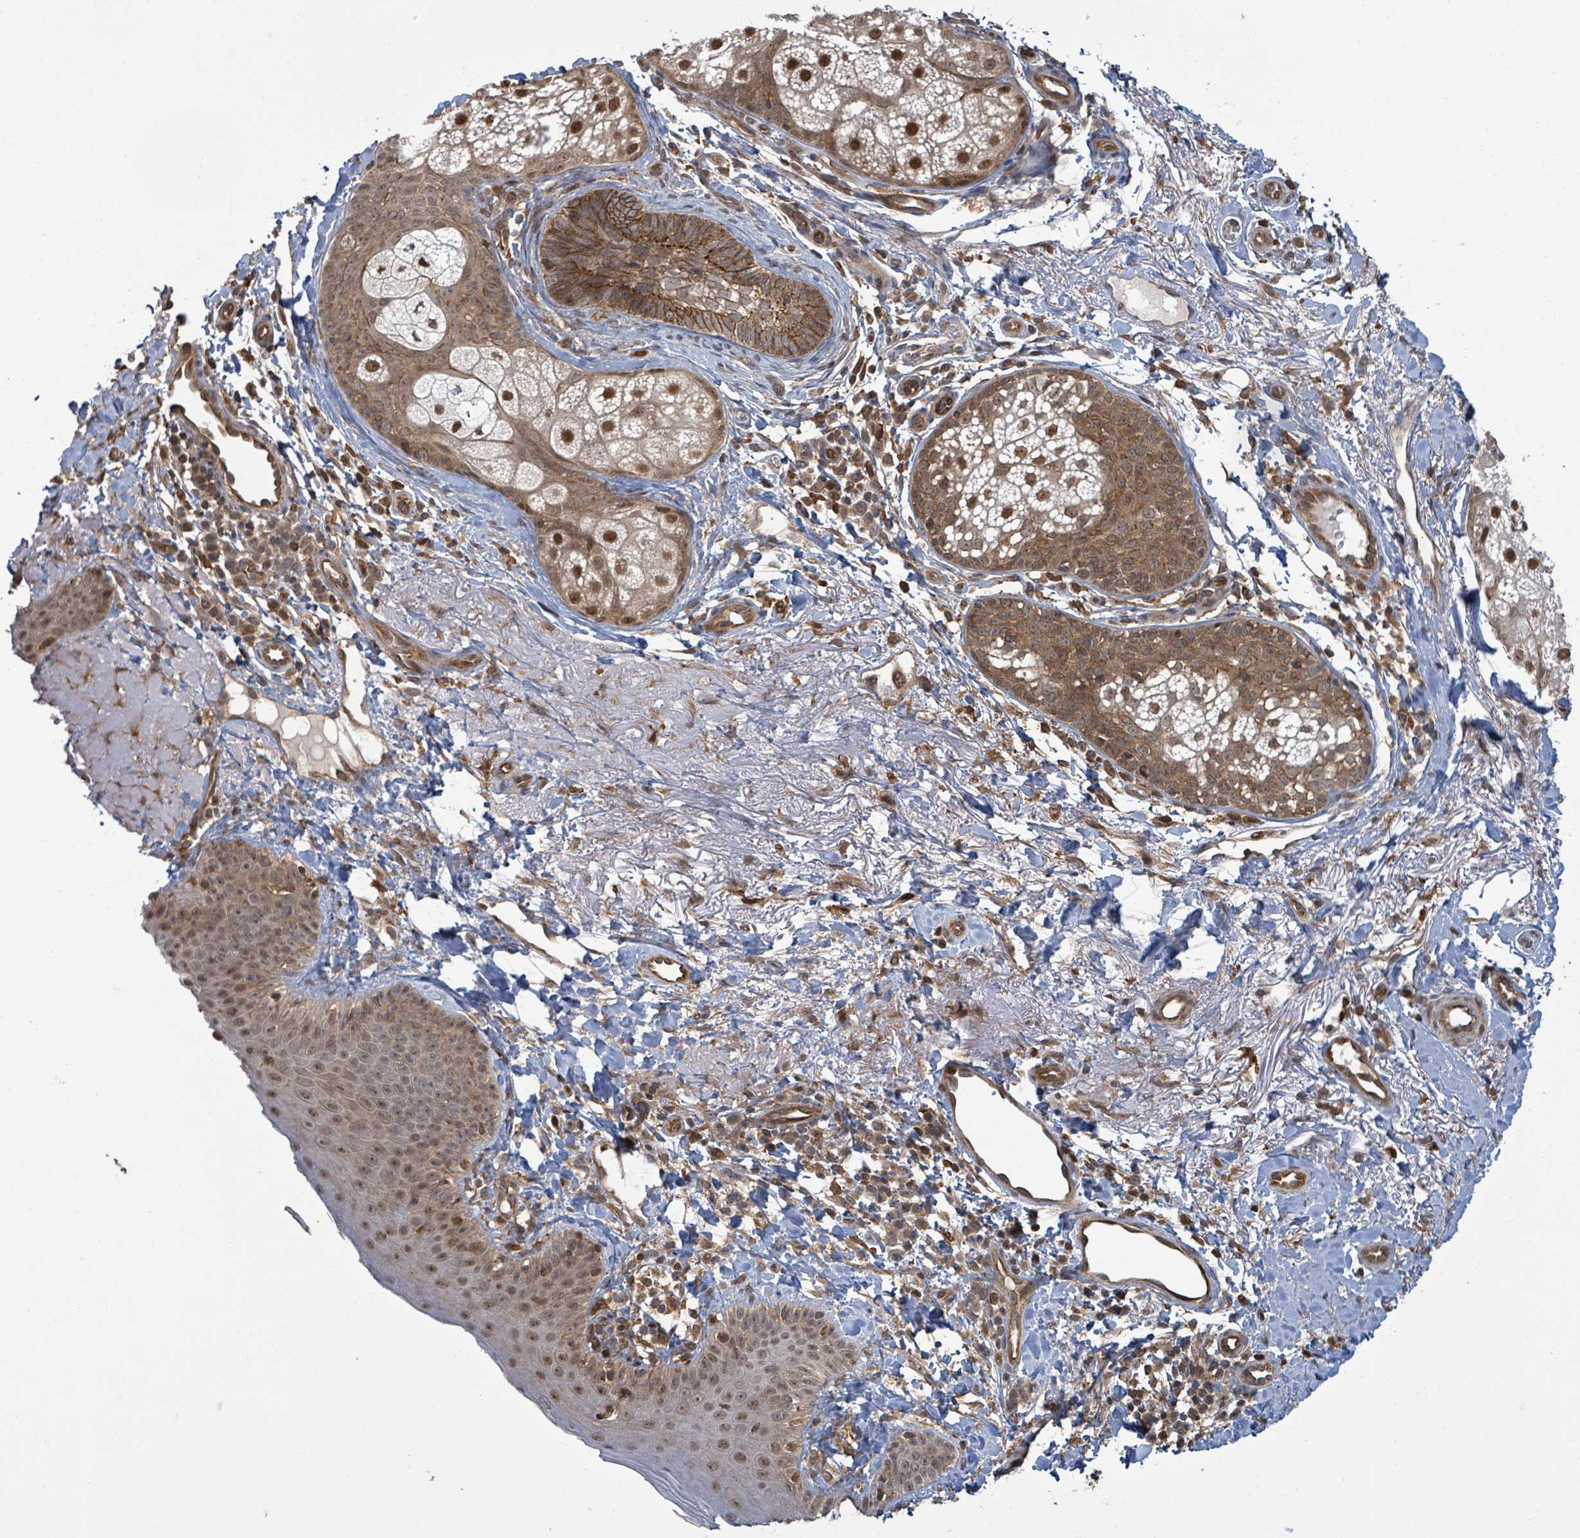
{"staining": {"intensity": "moderate", "quantity": ">75%", "location": "cytoplasmic/membranous,nuclear"}, "tissue": "skin", "cell_type": "Fibroblasts", "image_type": "normal", "snomed": [{"axis": "morphology", "description": "Normal tissue, NOS"}, {"axis": "topography", "description": "Skin"}], "caption": "The immunohistochemical stain highlights moderate cytoplasmic/membranous,nuclear expression in fibroblasts of unremarkable skin.", "gene": "ENSG00000256500", "patient": {"sex": "male", "age": 57}}